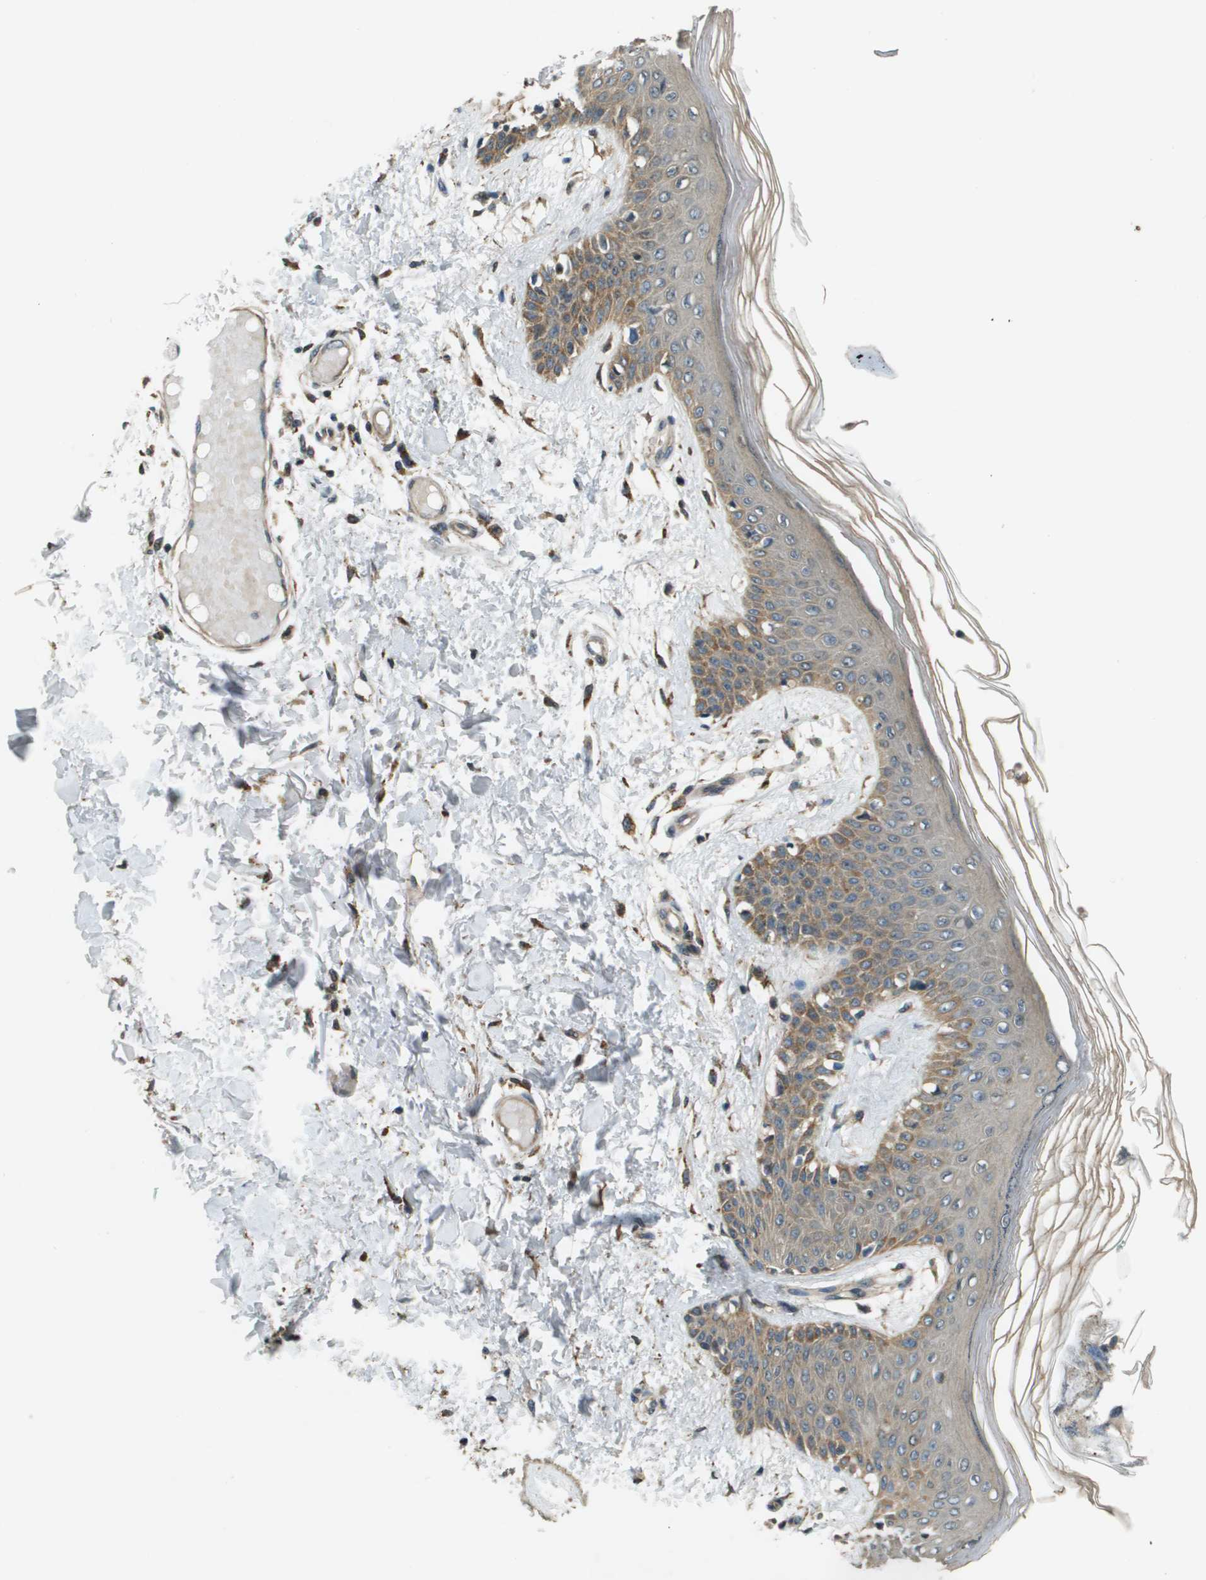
{"staining": {"intensity": "moderate", "quantity": ">75%", "location": "cytoplasmic/membranous"}, "tissue": "skin", "cell_type": "Fibroblasts", "image_type": "normal", "snomed": [{"axis": "morphology", "description": "Normal tissue, NOS"}, {"axis": "topography", "description": "Skin"}], "caption": "Brown immunohistochemical staining in normal skin reveals moderate cytoplasmic/membranous staining in approximately >75% of fibroblasts.", "gene": "CDKN2C", "patient": {"sex": "male", "age": 53}}